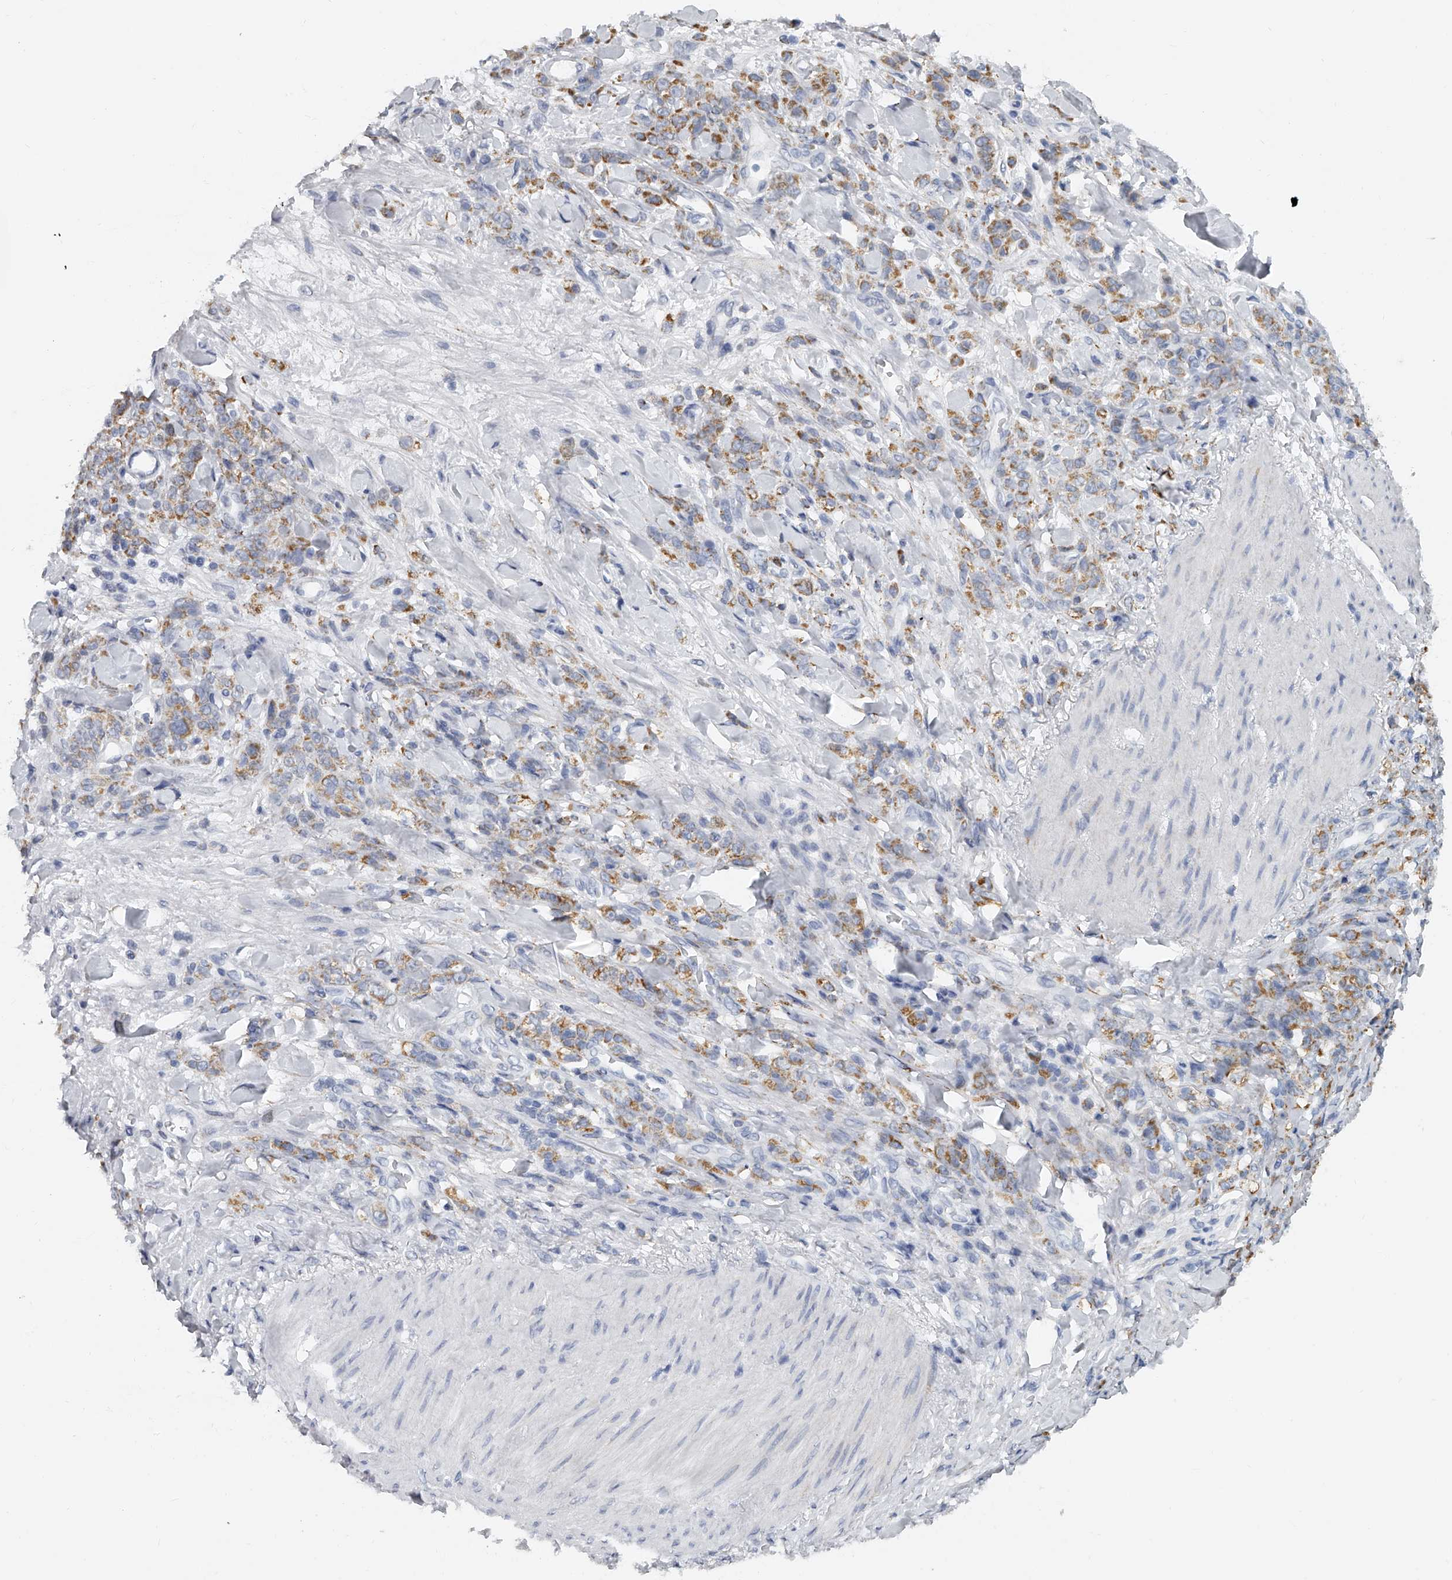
{"staining": {"intensity": "moderate", "quantity": "25%-75%", "location": "cytoplasmic/membranous"}, "tissue": "stomach cancer", "cell_type": "Tumor cells", "image_type": "cancer", "snomed": [{"axis": "morphology", "description": "Normal tissue, NOS"}, {"axis": "morphology", "description": "Adenocarcinoma, NOS"}, {"axis": "topography", "description": "Stomach"}], "caption": "The photomicrograph shows staining of stomach cancer, revealing moderate cytoplasmic/membranous protein positivity (brown color) within tumor cells.", "gene": "KLHL7", "patient": {"sex": "male", "age": 82}}